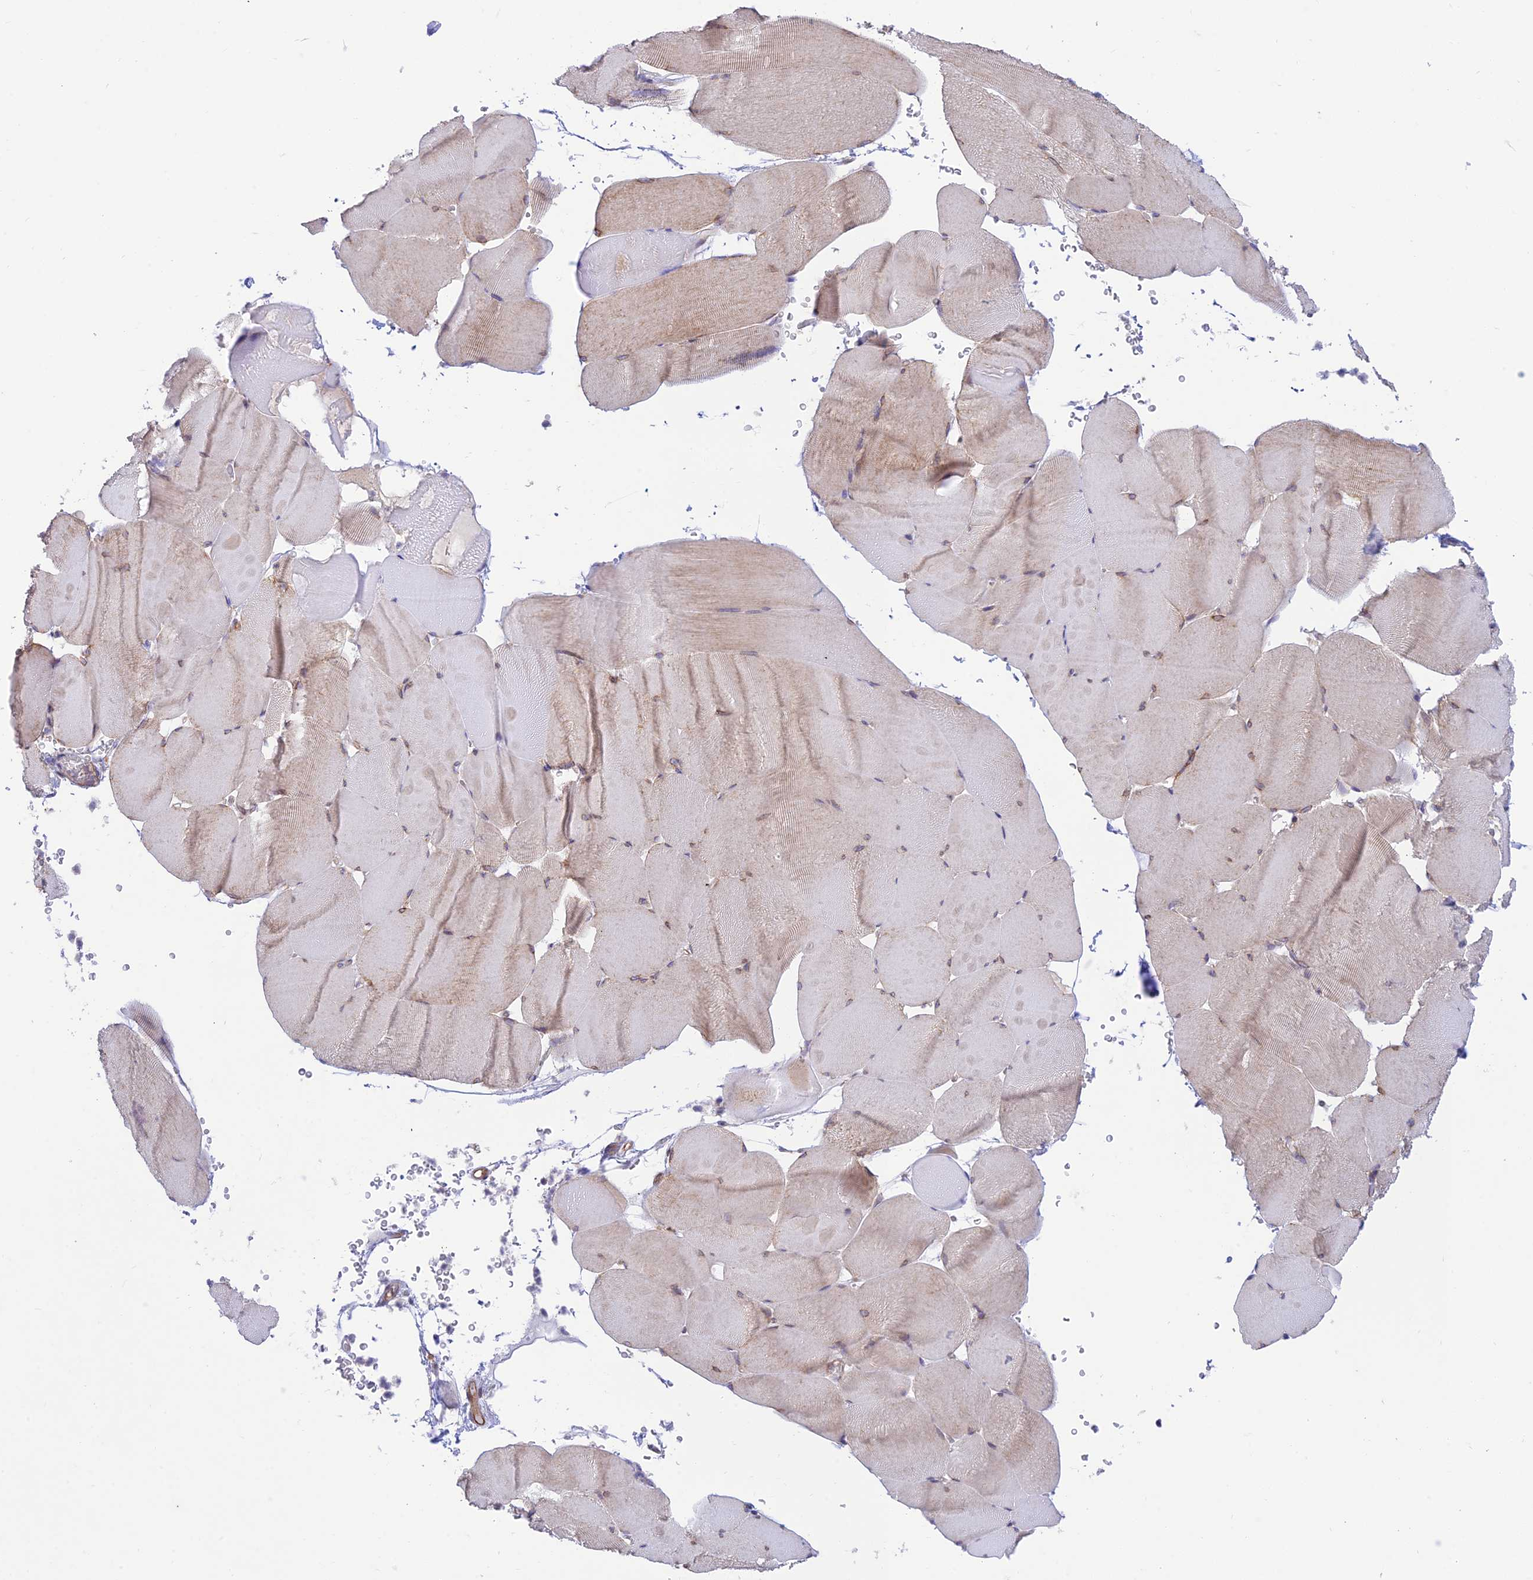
{"staining": {"intensity": "negative", "quantity": "none", "location": "none"}, "tissue": "skeletal muscle", "cell_type": "Myocytes", "image_type": "normal", "snomed": [{"axis": "morphology", "description": "Normal tissue, NOS"}, {"axis": "topography", "description": "Skeletal muscle"}], "caption": "Benign skeletal muscle was stained to show a protein in brown. There is no significant positivity in myocytes. (DAB (3,3'-diaminobenzidine) immunohistochemistry with hematoxylin counter stain).", "gene": "KCNAB1", "patient": {"sex": "male", "age": 62}}